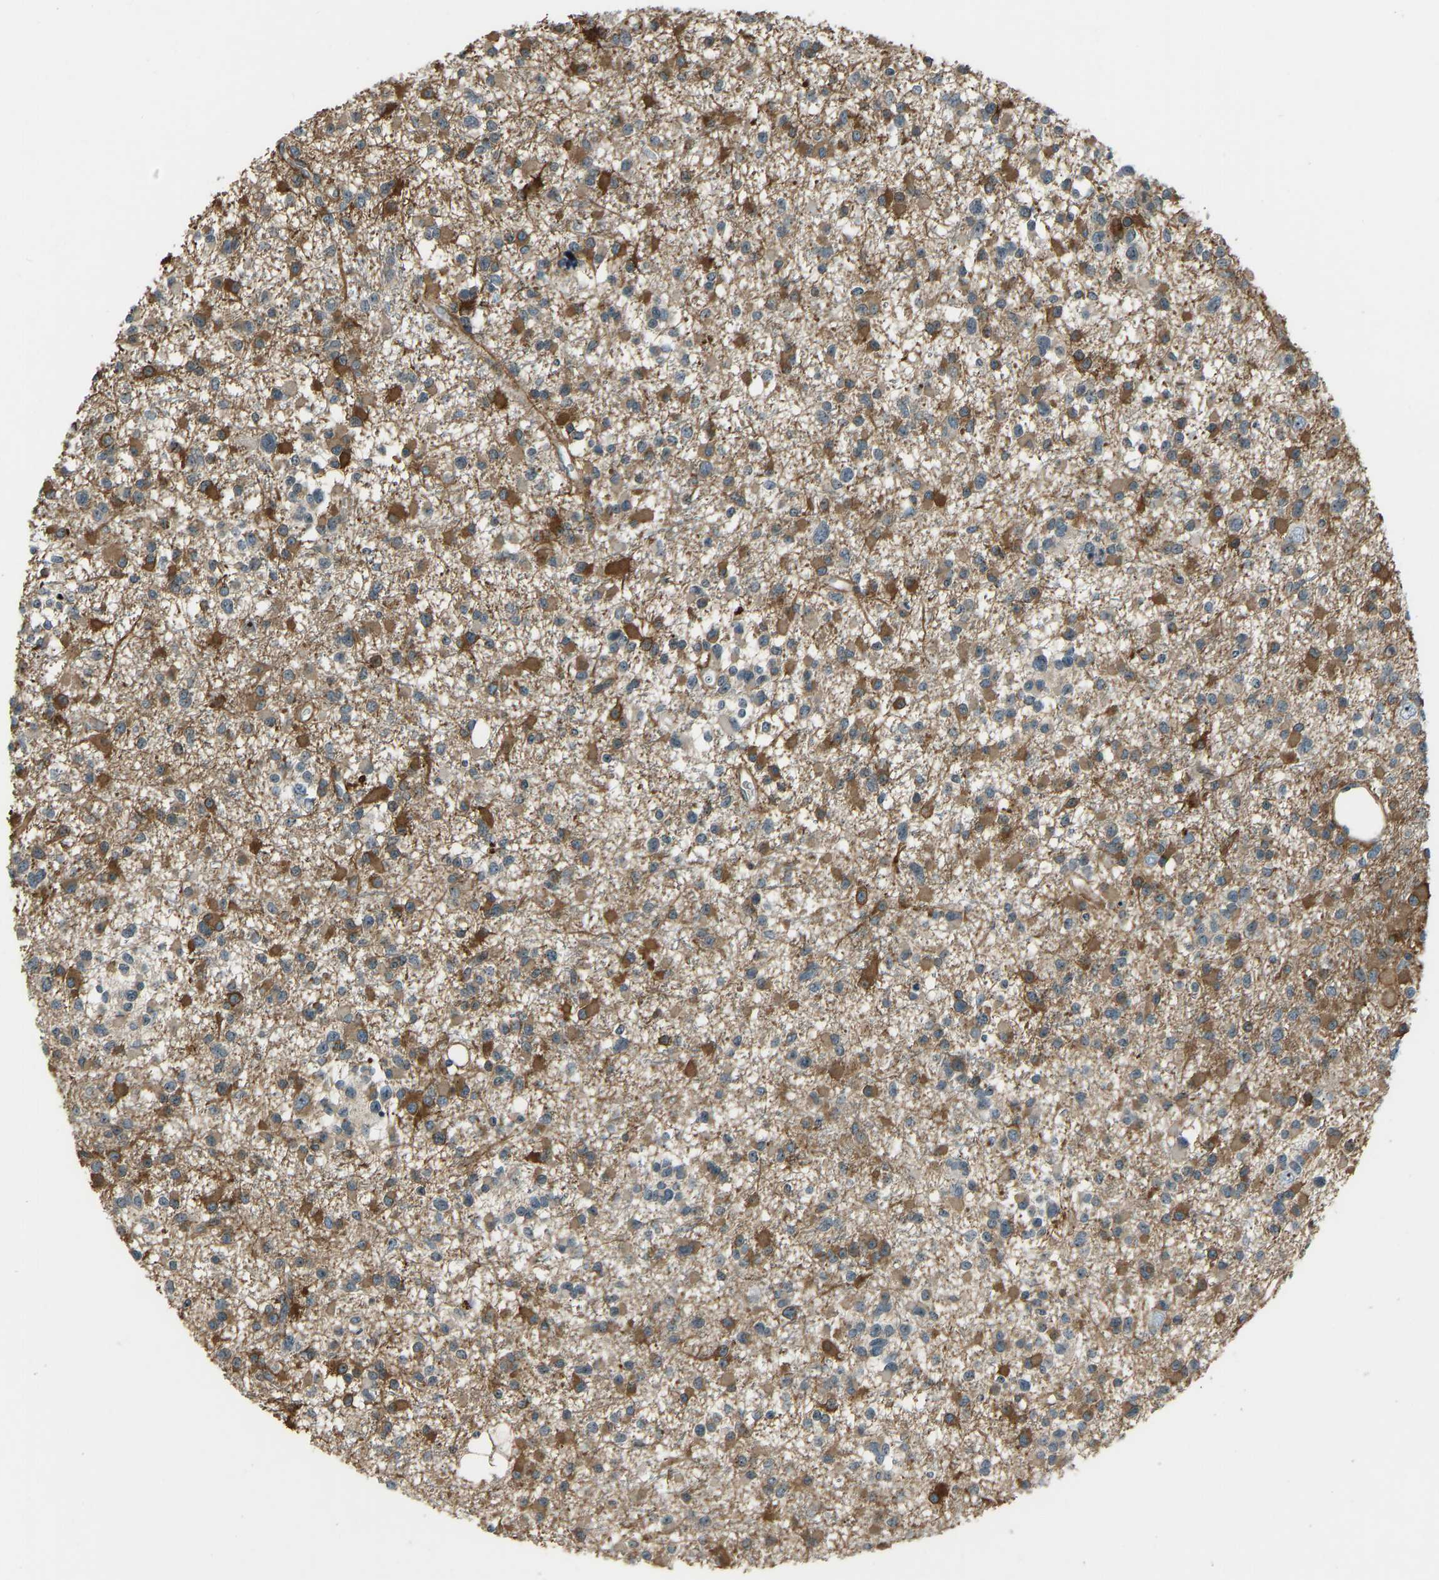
{"staining": {"intensity": "moderate", "quantity": ">75%", "location": "cytoplasmic/membranous"}, "tissue": "glioma", "cell_type": "Tumor cells", "image_type": "cancer", "snomed": [{"axis": "morphology", "description": "Glioma, malignant, Low grade"}, {"axis": "topography", "description": "Brain"}], "caption": "Immunohistochemistry photomicrograph of glioma stained for a protein (brown), which exhibits medium levels of moderate cytoplasmic/membranous positivity in about >75% of tumor cells.", "gene": "SVOPL", "patient": {"sex": "female", "age": 22}}